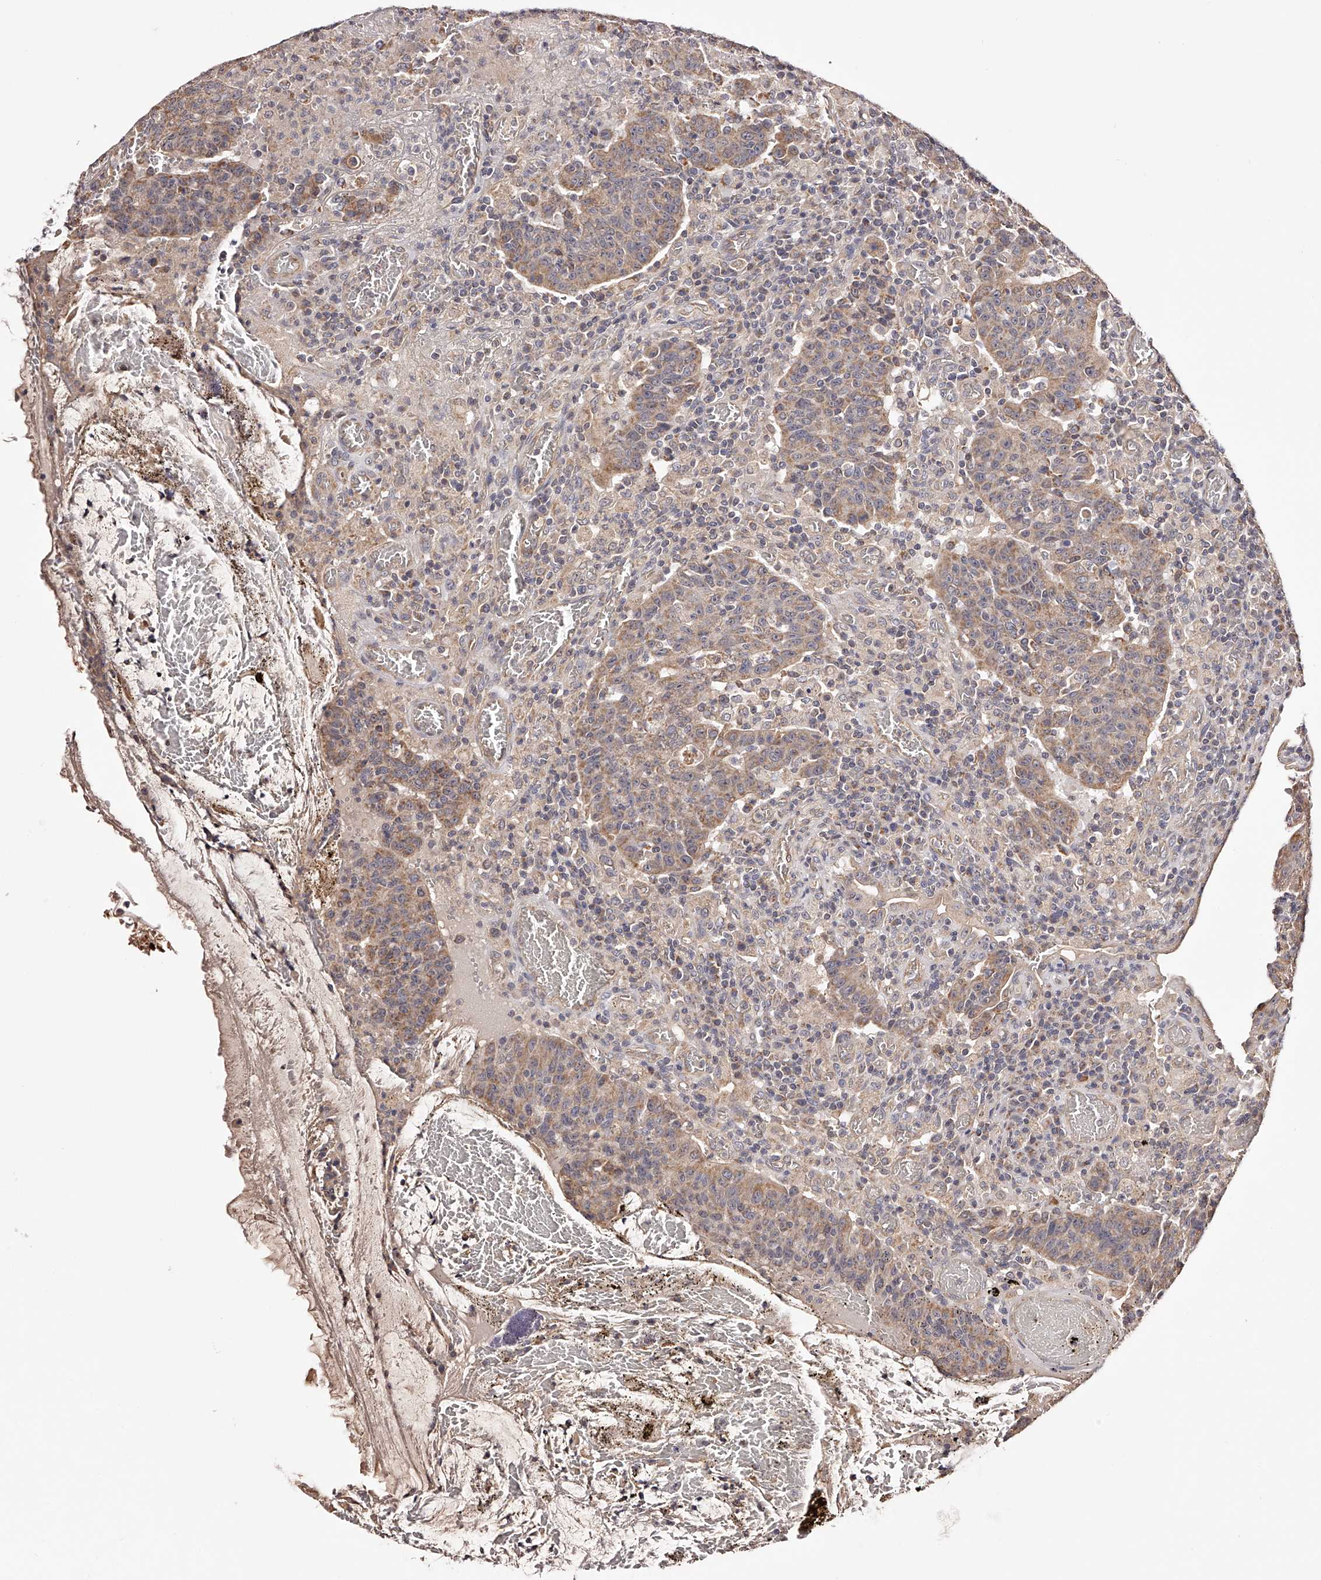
{"staining": {"intensity": "weak", "quantity": ">75%", "location": "cytoplasmic/membranous"}, "tissue": "colorectal cancer", "cell_type": "Tumor cells", "image_type": "cancer", "snomed": [{"axis": "morphology", "description": "Adenocarcinoma, NOS"}, {"axis": "topography", "description": "Colon"}], "caption": "A low amount of weak cytoplasmic/membranous staining is identified in about >75% of tumor cells in colorectal cancer (adenocarcinoma) tissue.", "gene": "USP21", "patient": {"sex": "female", "age": 75}}